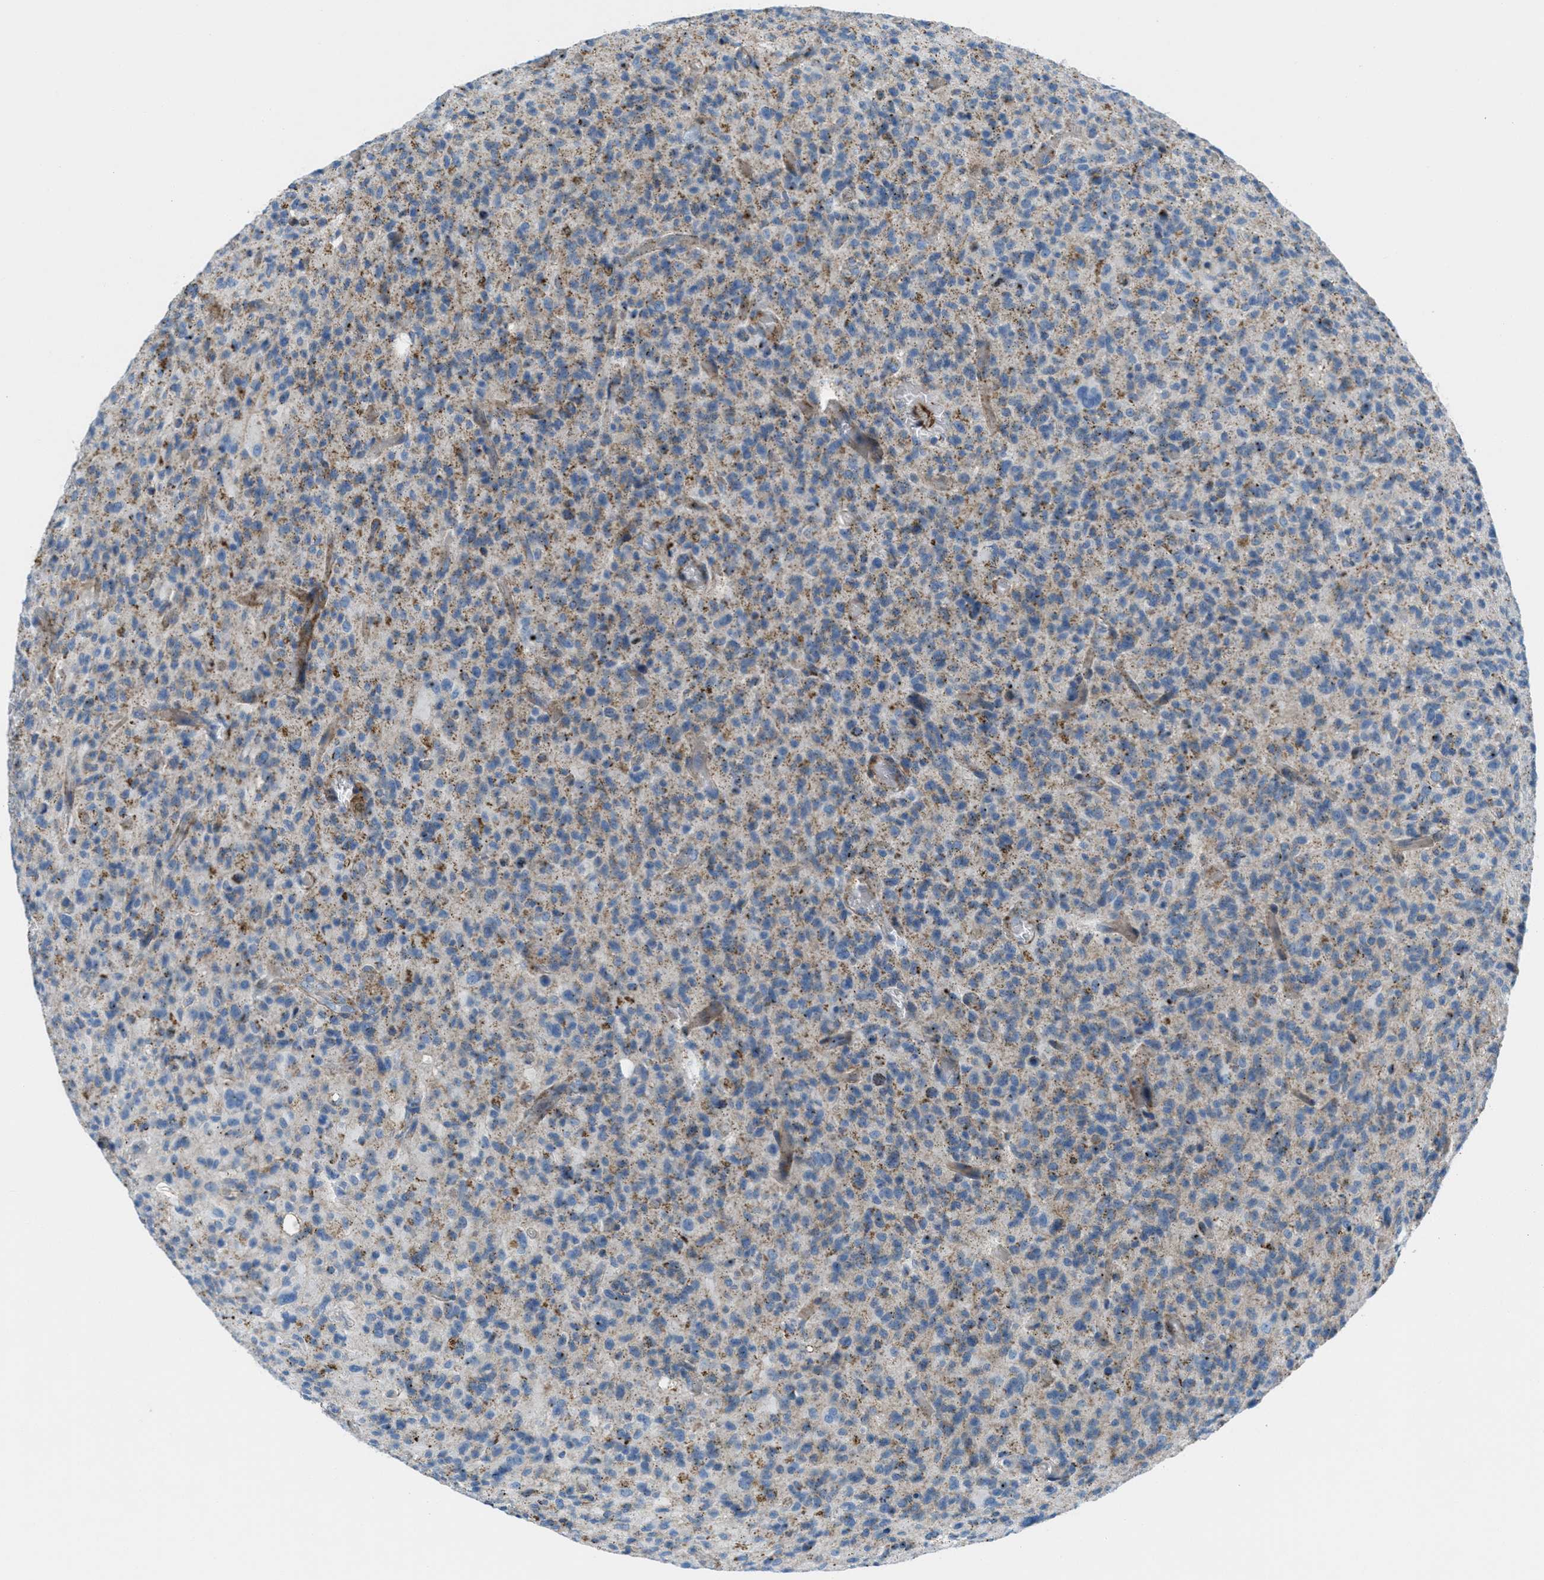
{"staining": {"intensity": "weak", "quantity": "25%-75%", "location": "cytoplasmic/membranous"}, "tissue": "glioma", "cell_type": "Tumor cells", "image_type": "cancer", "snomed": [{"axis": "morphology", "description": "Glioma, malignant, High grade"}, {"axis": "topography", "description": "Brain"}], "caption": "Immunohistochemistry of glioma displays low levels of weak cytoplasmic/membranous positivity in about 25%-75% of tumor cells.", "gene": "MFSD13A", "patient": {"sex": "male", "age": 71}}